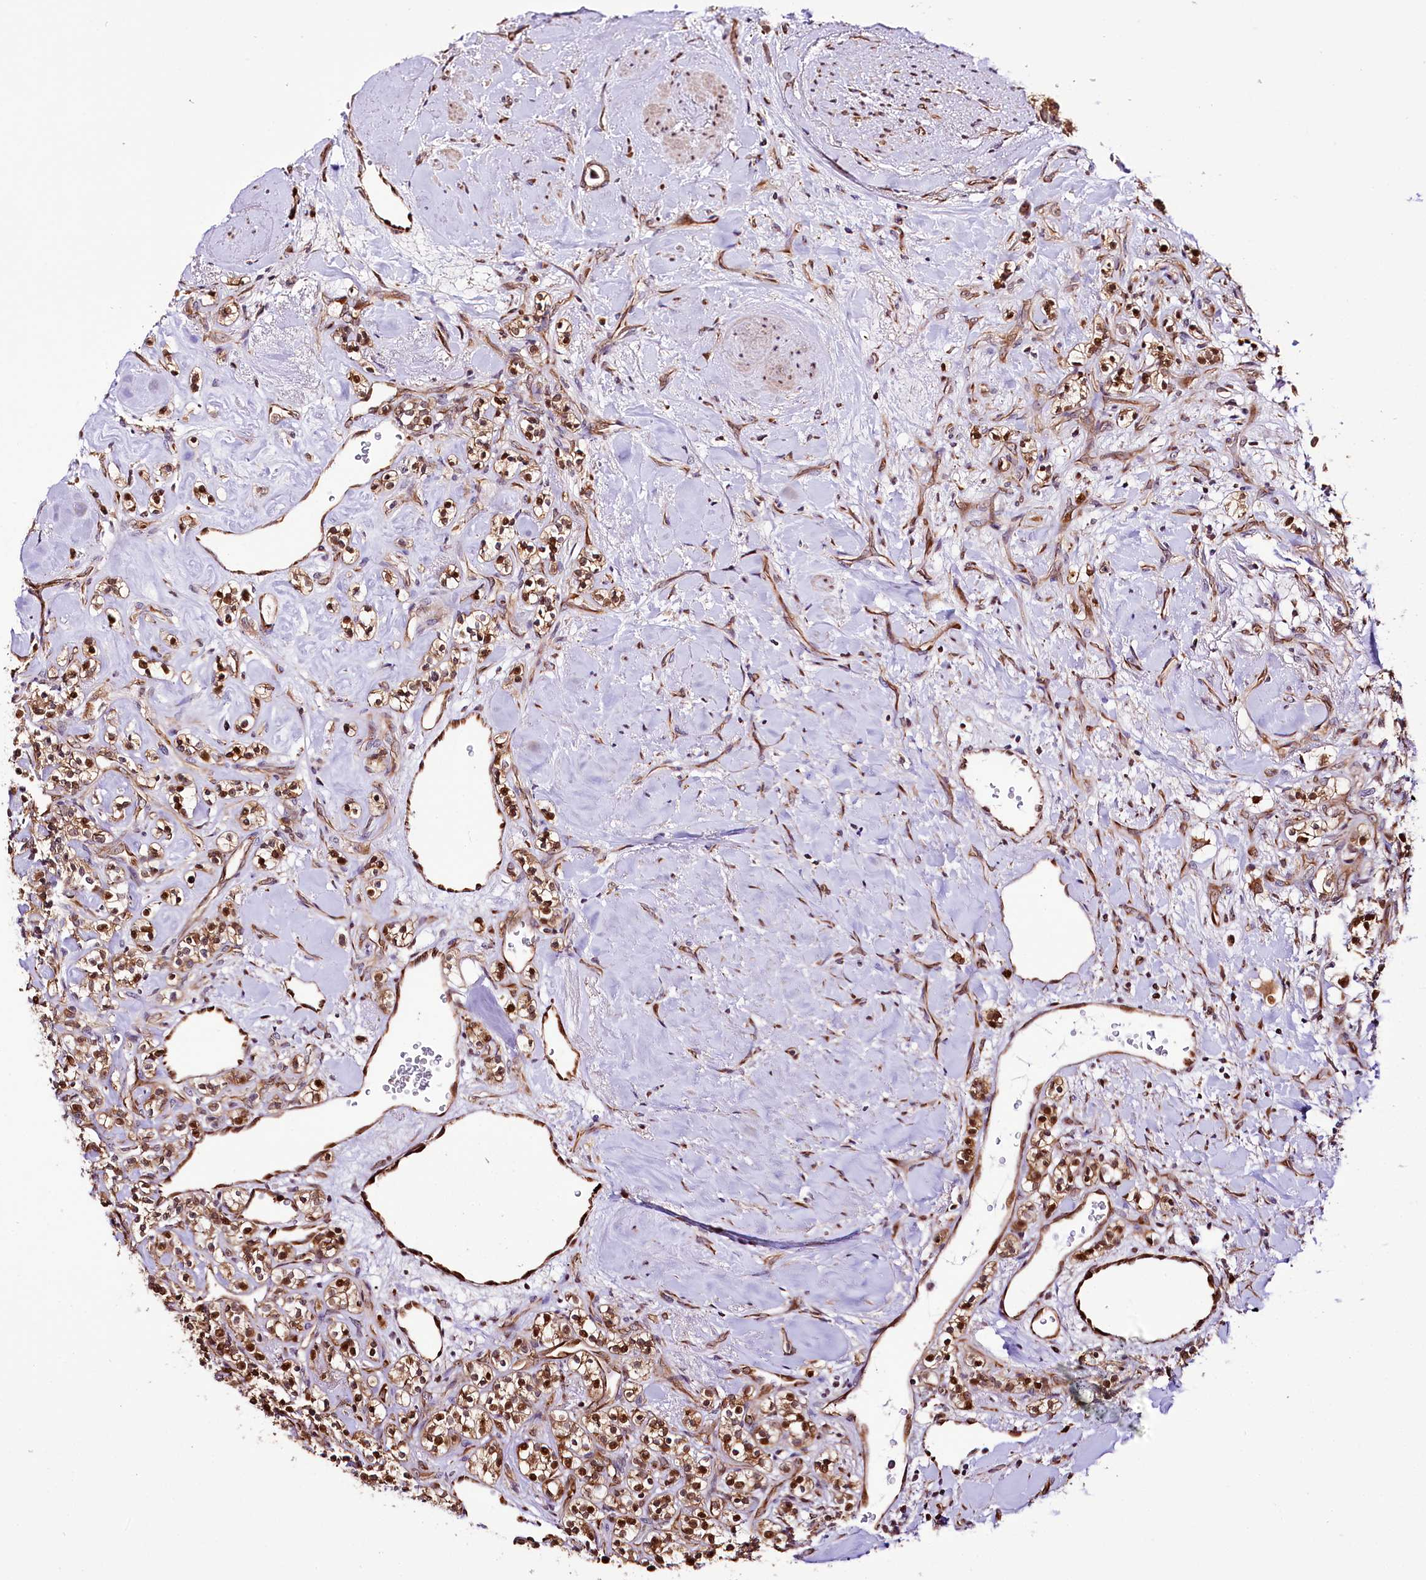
{"staining": {"intensity": "moderate", "quantity": ">75%", "location": "cytoplasmic/membranous,nuclear"}, "tissue": "renal cancer", "cell_type": "Tumor cells", "image_type": "cancer", "snomed": [{"axis": "morphology", "description": "Adenocarcinoma, NOS"}, {"axis": "topography", "description": "Kidney"}], "caption": "Moderate cytoplasmic/membranous and nuclear staining for a protein is seen in about >75% of tumor cells of renal adenocarcinoma using immunohistochemistry.", "gene": "CUTC", "patient": {"sex": "male", "age": 77}}